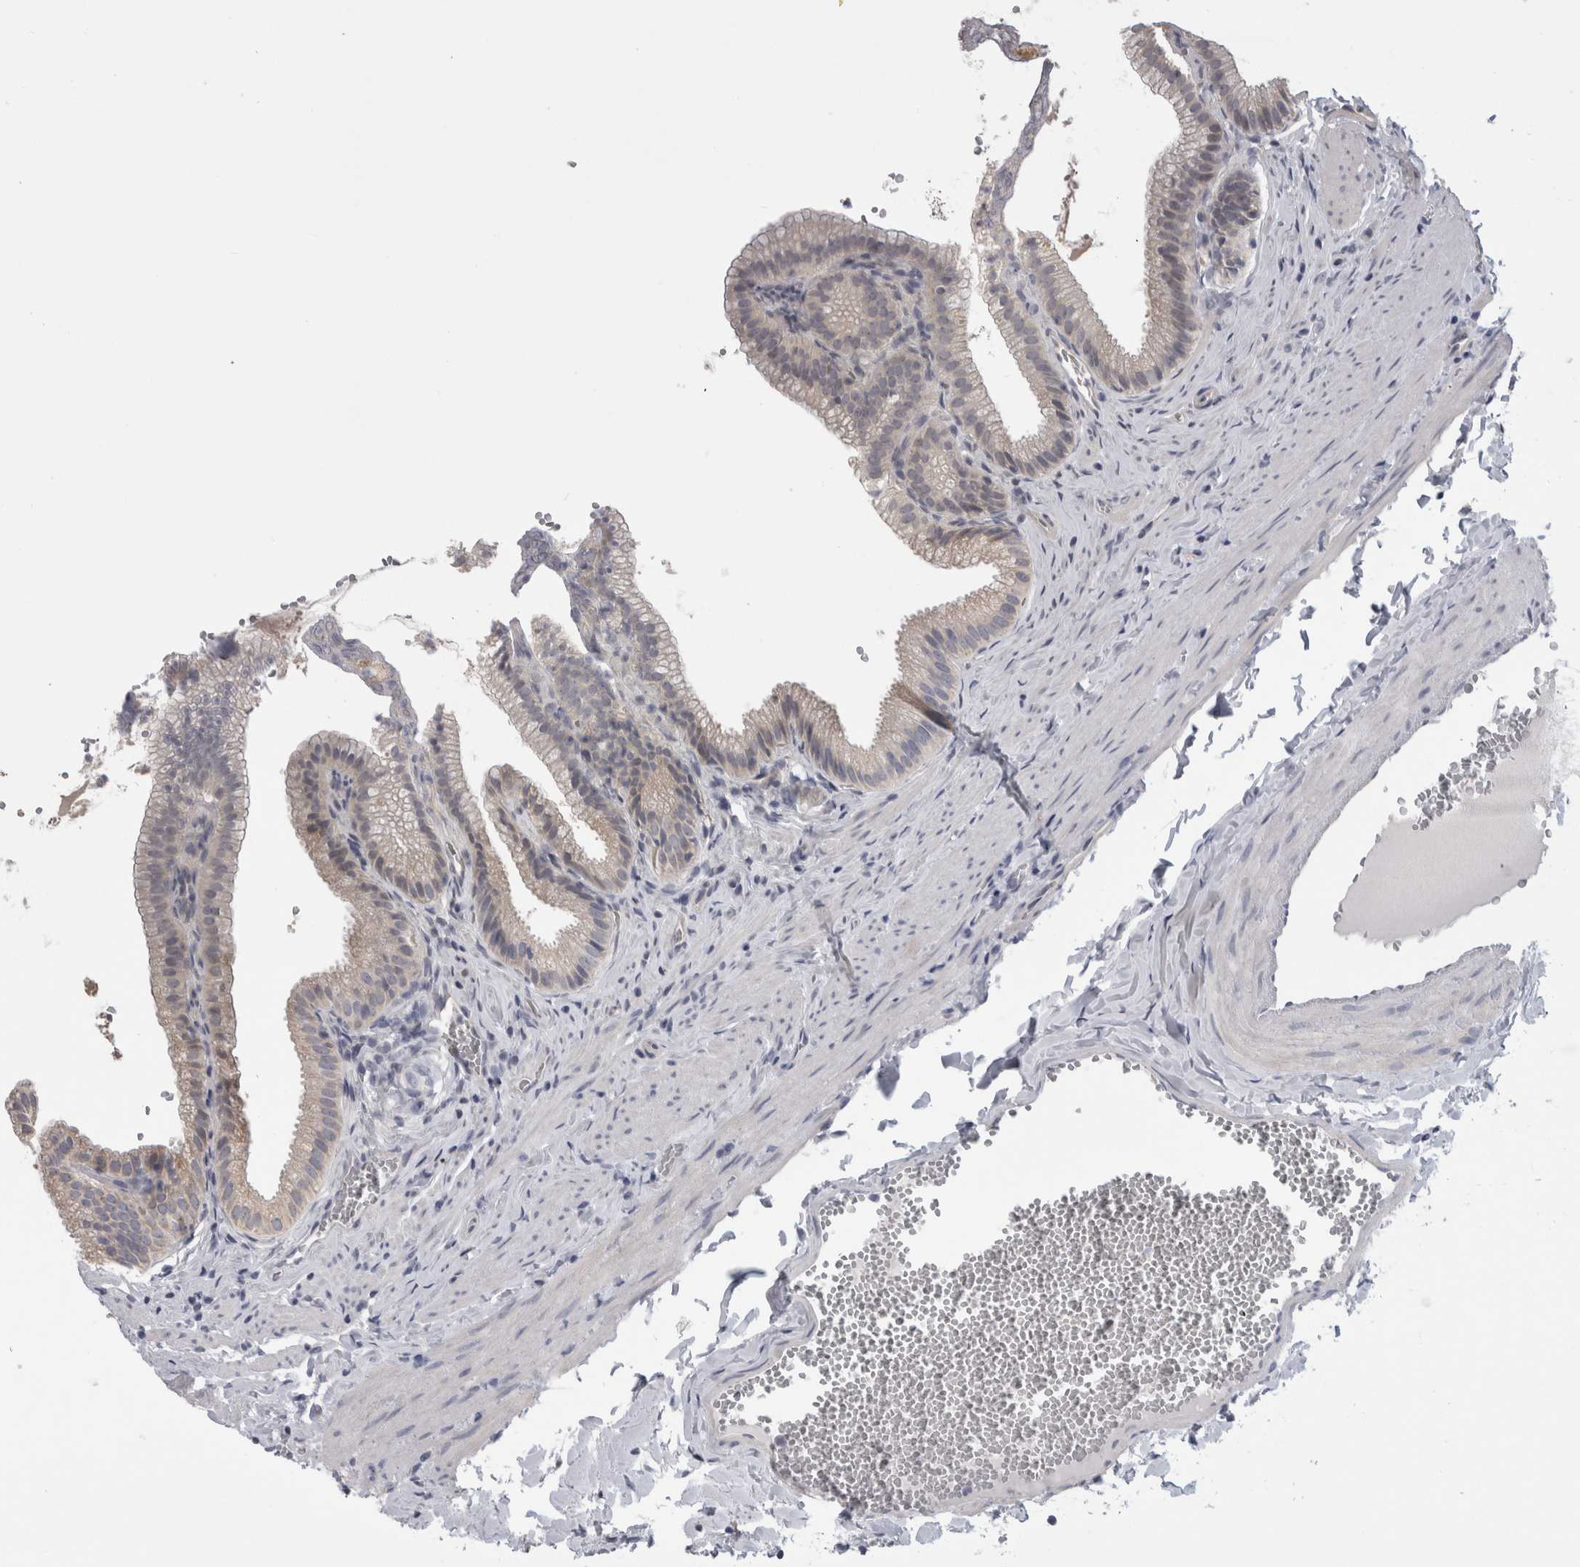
{"staining": {"intensity": "moderate", "quantity": ">75%", "location": "cytoplasmic/membranous"}, "tissue": "gallbladder", "cell_type": "Glandular cells", "image_type": "normal", "snomed": [{"axis": "morphology", "description": "Normal tissue, NOS"}, {"axis": "topography", "description": "Gallbladder"}], "caption": "Protein expression analysis of normal gallbladder shows moderate cytoplasmic/membranous positivity in about >75% of glandular cells. The protein of interest is stained brown, and the nuclei are stained in blue (DAB IHC with brightfield microscopy, high magnification).", "gene": "DHRS4", "patient": {"sex": "male", "age": 38}}